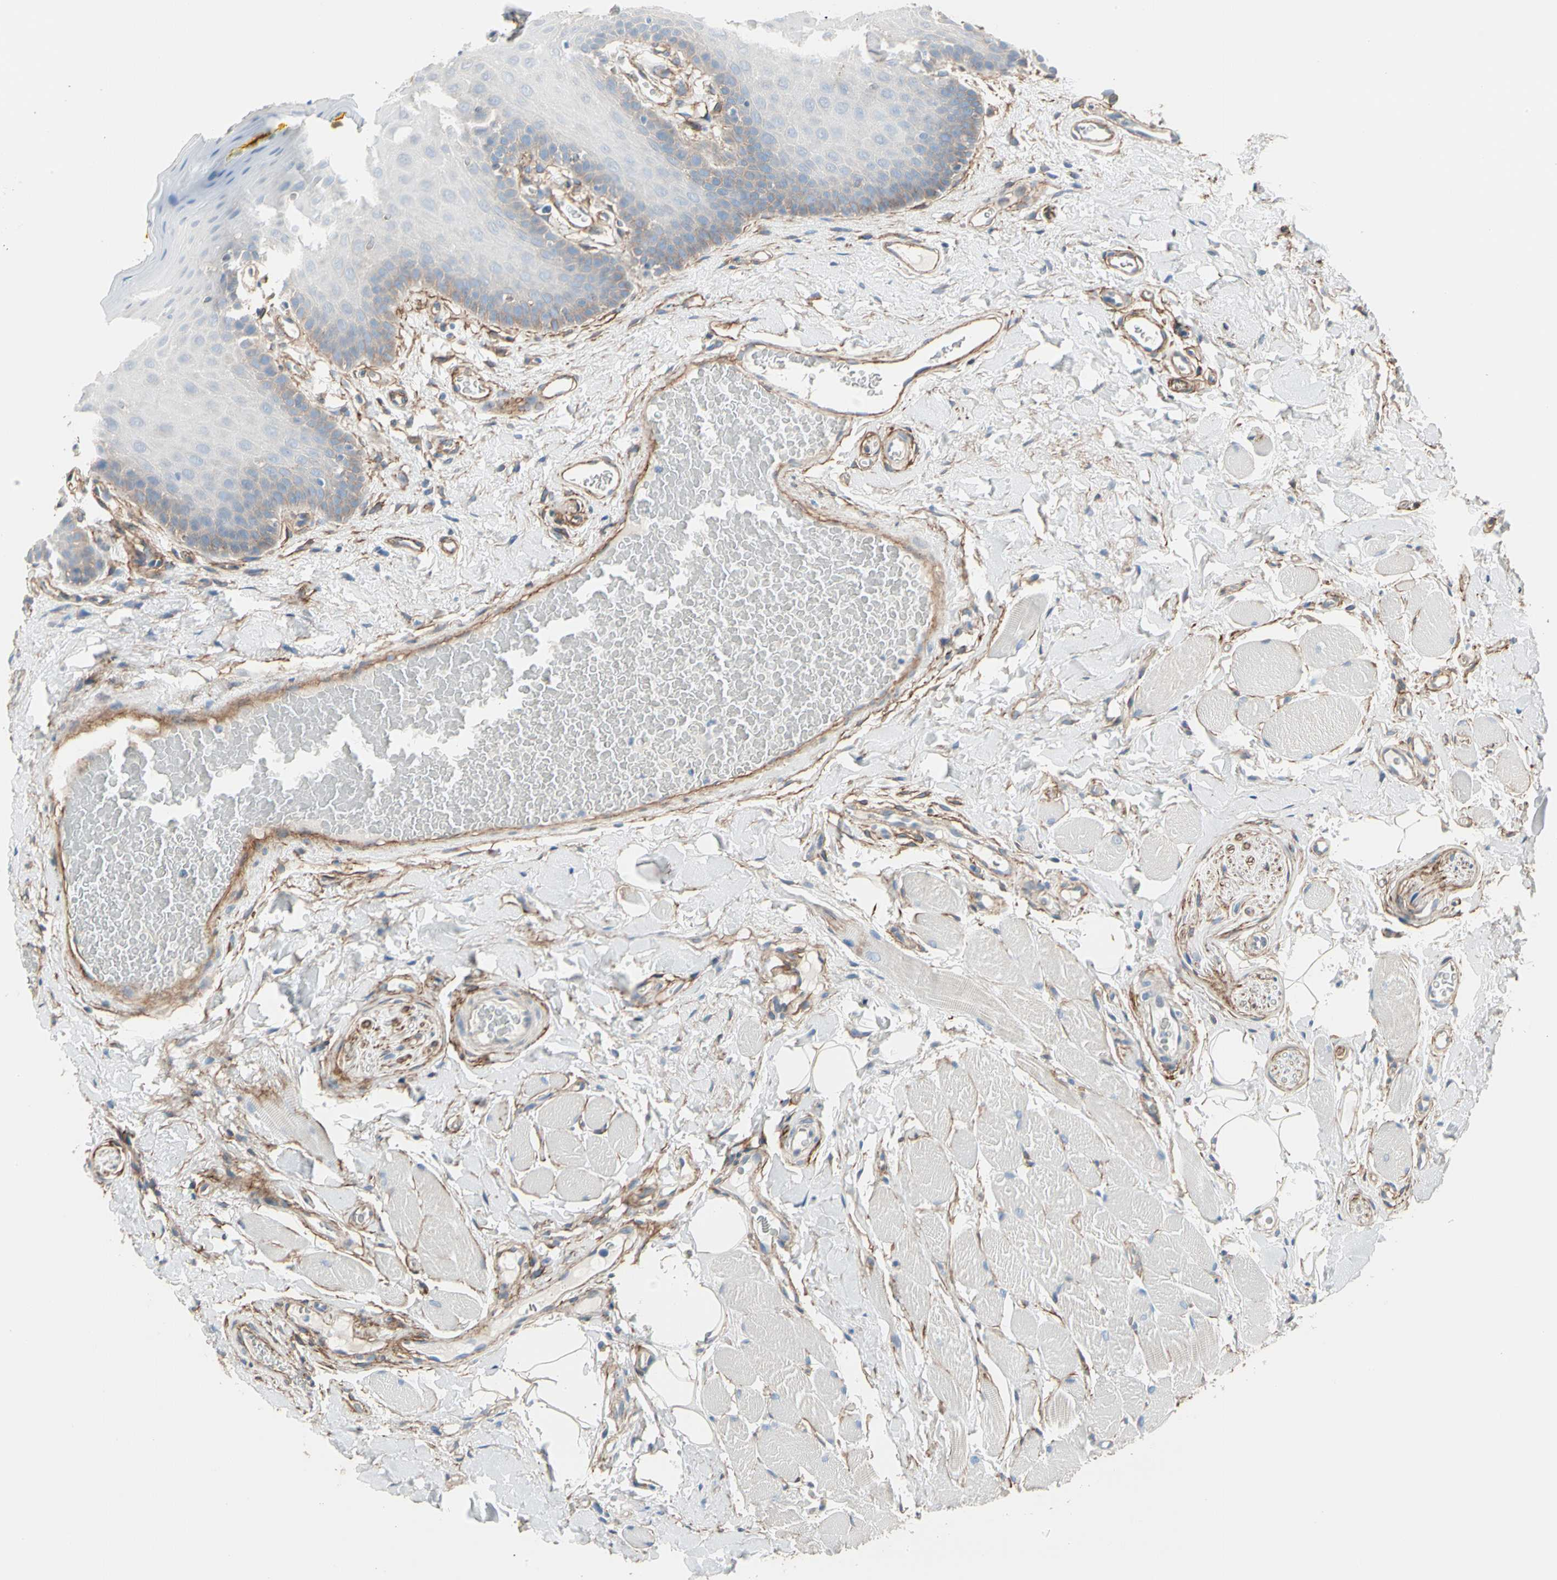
{"staining": {"intensity": "moderate", "quantity": "<25%", "location": "cytoplasmic/membranous"}, "tissue": "oral mucosa", "cell_type": "Squamous epithelial cells", "image_type": "normal", "snomed": [{"axis": "morphology", "description": "Normal tissue, NOS"}, {"axis": "topography", "description": "Oral tissue"}], "caption": "Squamous epithelial cells reveal low levels of moderate cytoplasmic/membranous positivity in approximately <25% of cells in normal human oral mucosa. The protein is stained brown, and the nuclei are stained in blue (DAB (3,3'-diaminobenzidine) IHC with brightfield microscopy, high magnification).", "gene": "EPB41L2", "patient": {"sex": "male", "age": 54}}